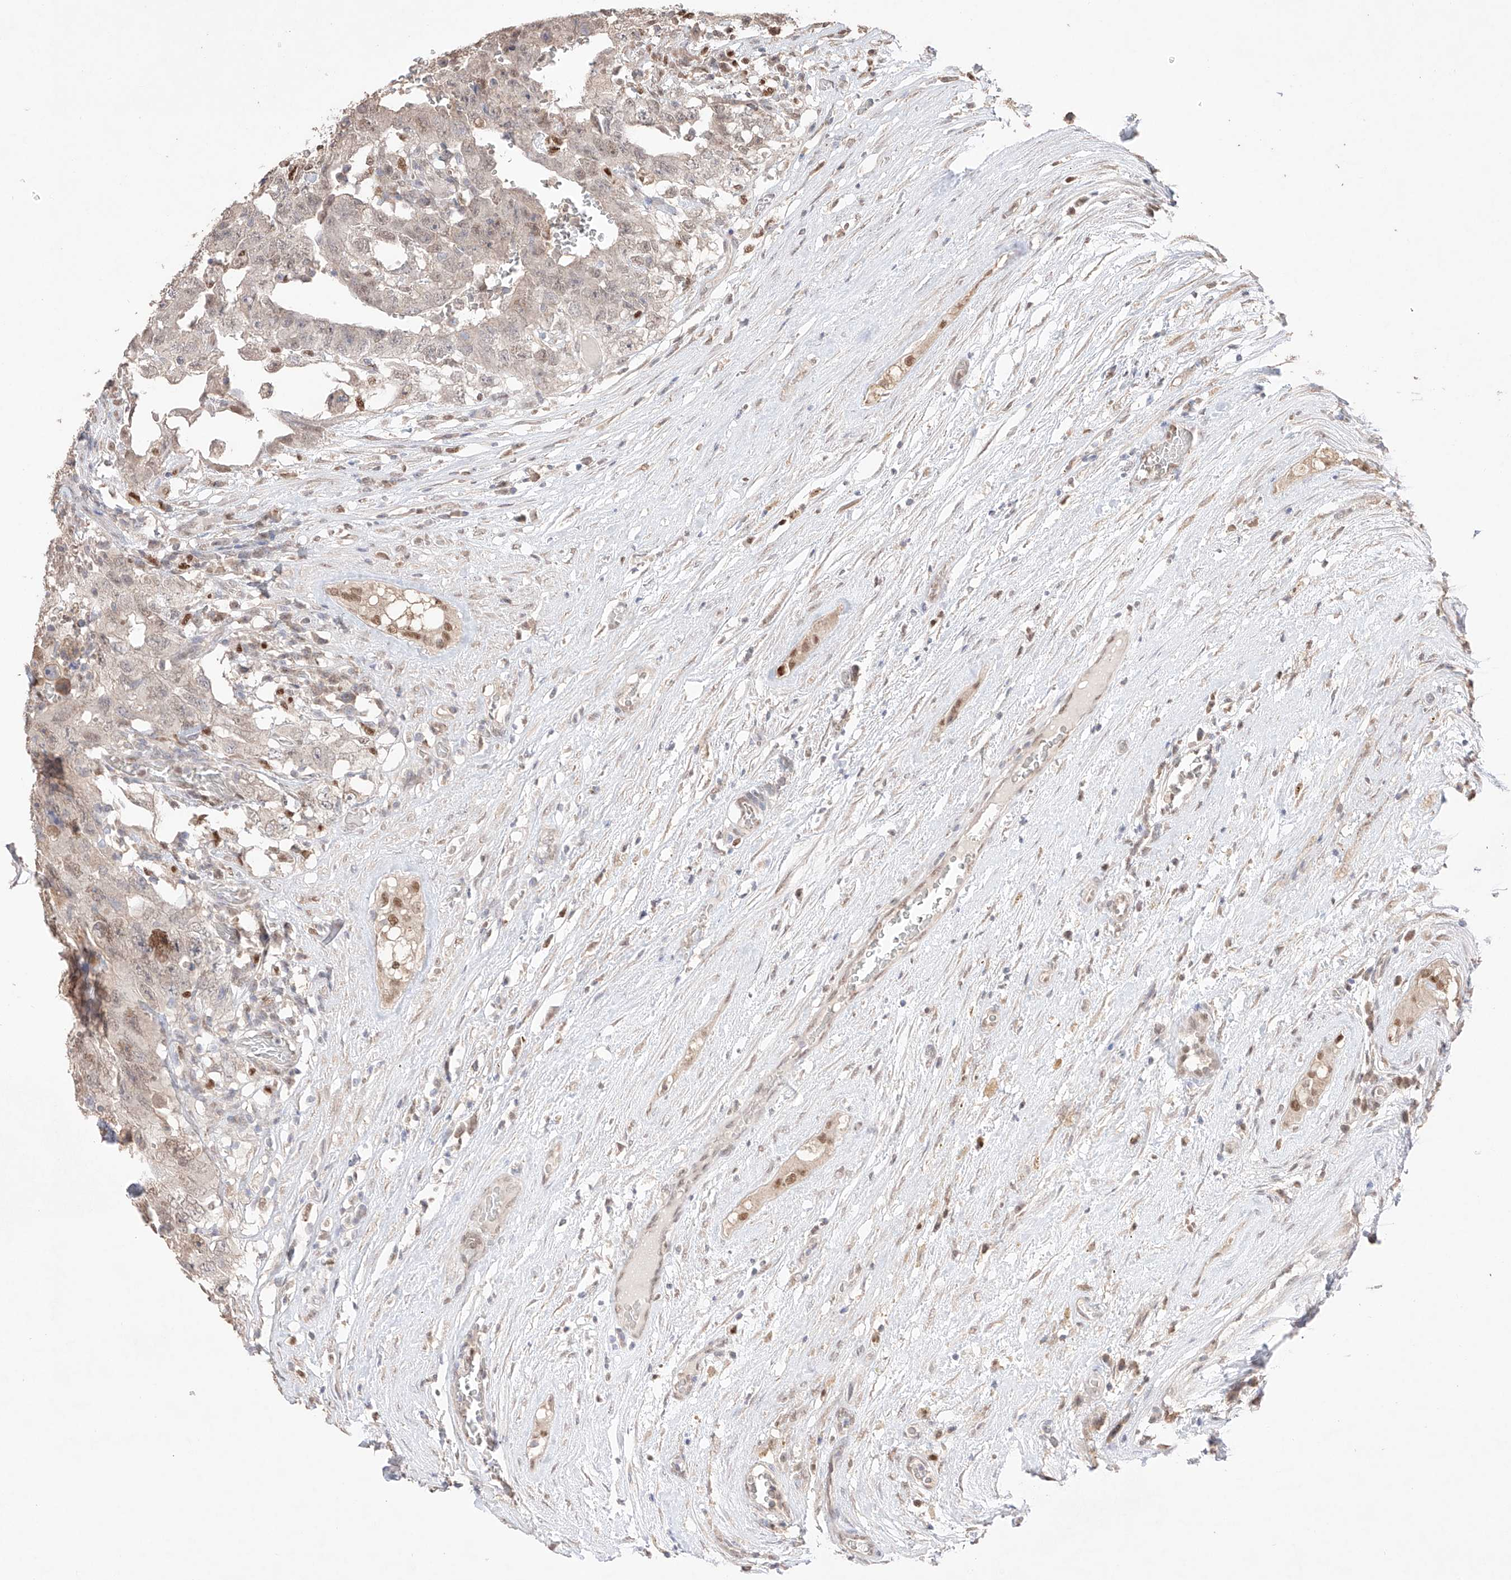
{"staining": {"intensity": "weak", "quantity": "25%-75%", "location": "nuclear"}, "tissue": "testis cancer", "cell_type": "Tumor cells", "image_type": "cancer", "snomed": [{"axis": "morphology", "description": "Carcinoma, Embryonal, NOS"}, {"axis": "topography", "description": "Testis"}], "caption": "A brown stain labels weak nuclear staining of a protein in embryonal carcinoma (testis) tumor cells. Using DAB (brown) and hematoxylin (blue) stains, captured at high magnification using brightfield microscopy.", "gene": "APIP", "patient": {"sex": "male", "age": 26}}